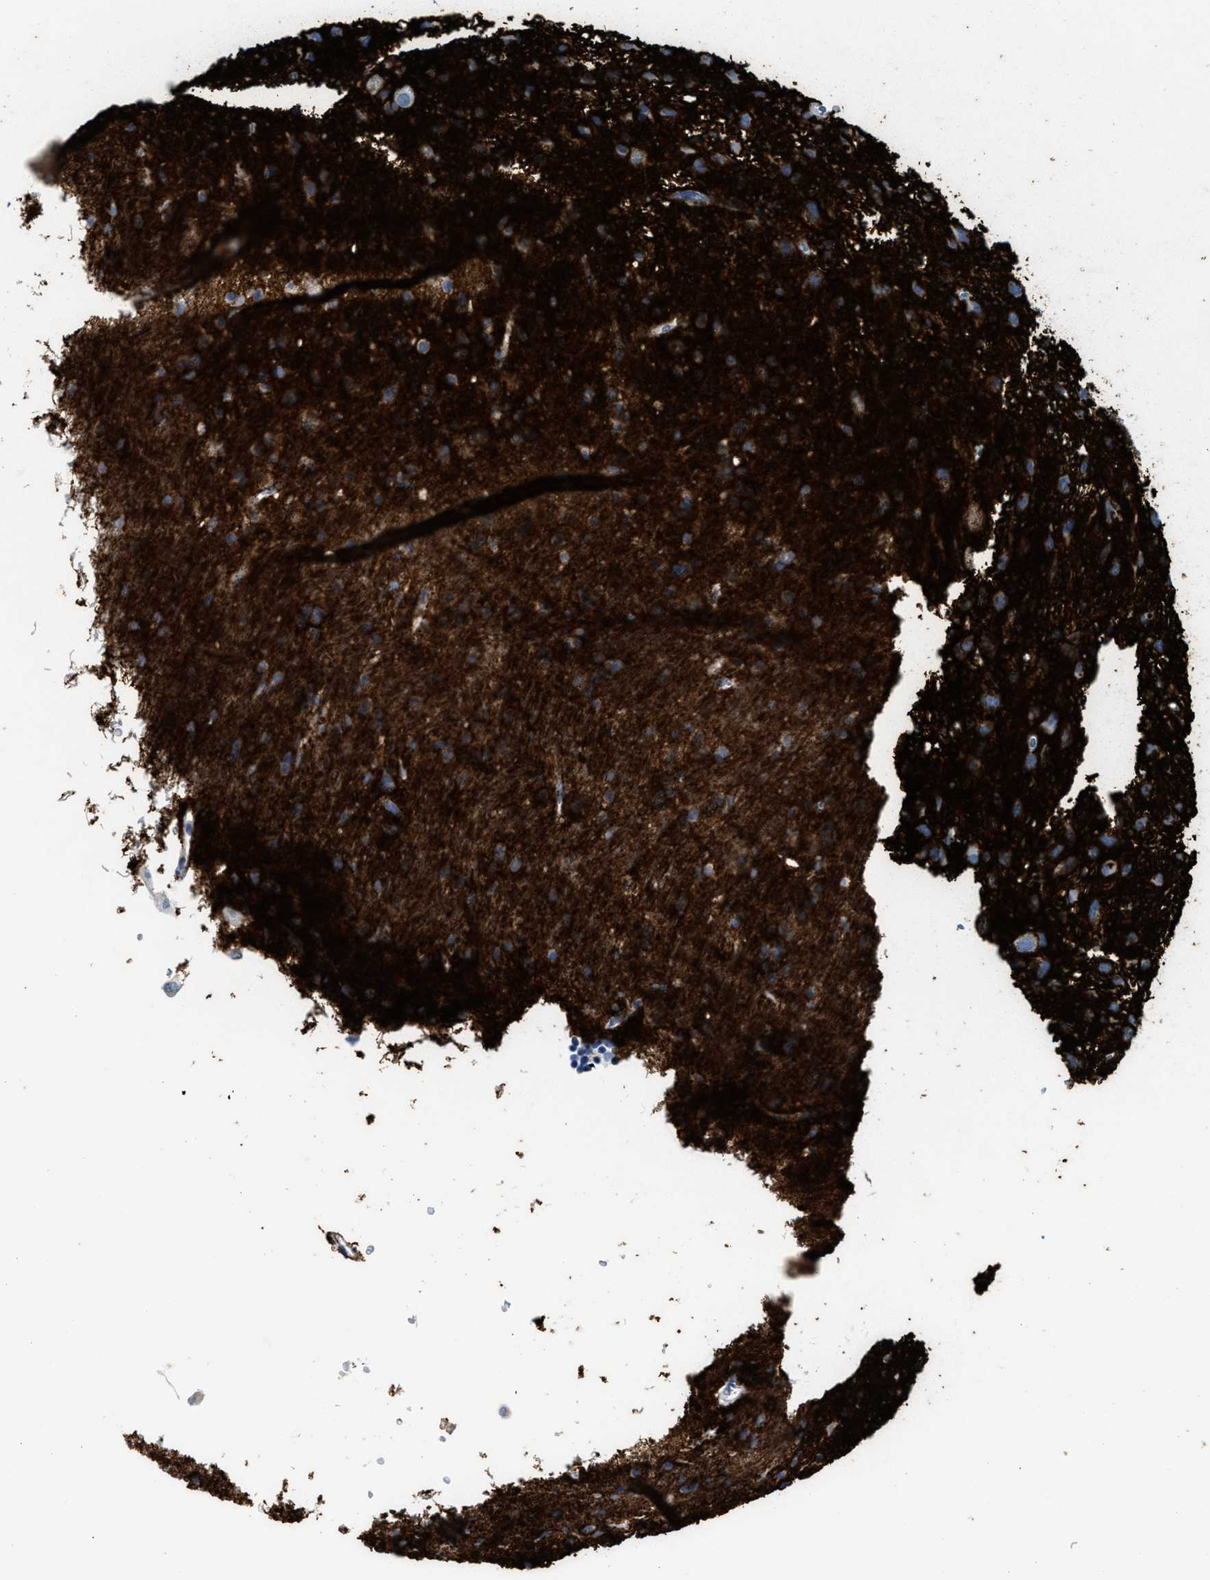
{"staining": {"intensity": "strong", "quantity": "25%-75%", "location": "cytoplasmic/membranous"}, "tissue": "glioma", "cell_type": "Tumor cells", "image_type": "cancer", "snomed": [{"axis": "morphology", "description": "Glioma, malignant, Low grade"}, {"axis": "topography", "description": "Brain"}], "caption": "IHC staining of glioma, which shows high levels of strong cytoplasmic/membranous positivity in approximately 25%-75% of tumor cells indicating strong cytoplasmic/membranous protein positivity. The staining was performed using DAB (brown) for protein detection and nuclei were counterstained in hematoxylin (blue).", "gene": "TNR", "patient": {"sex": "male", "age": 77}}